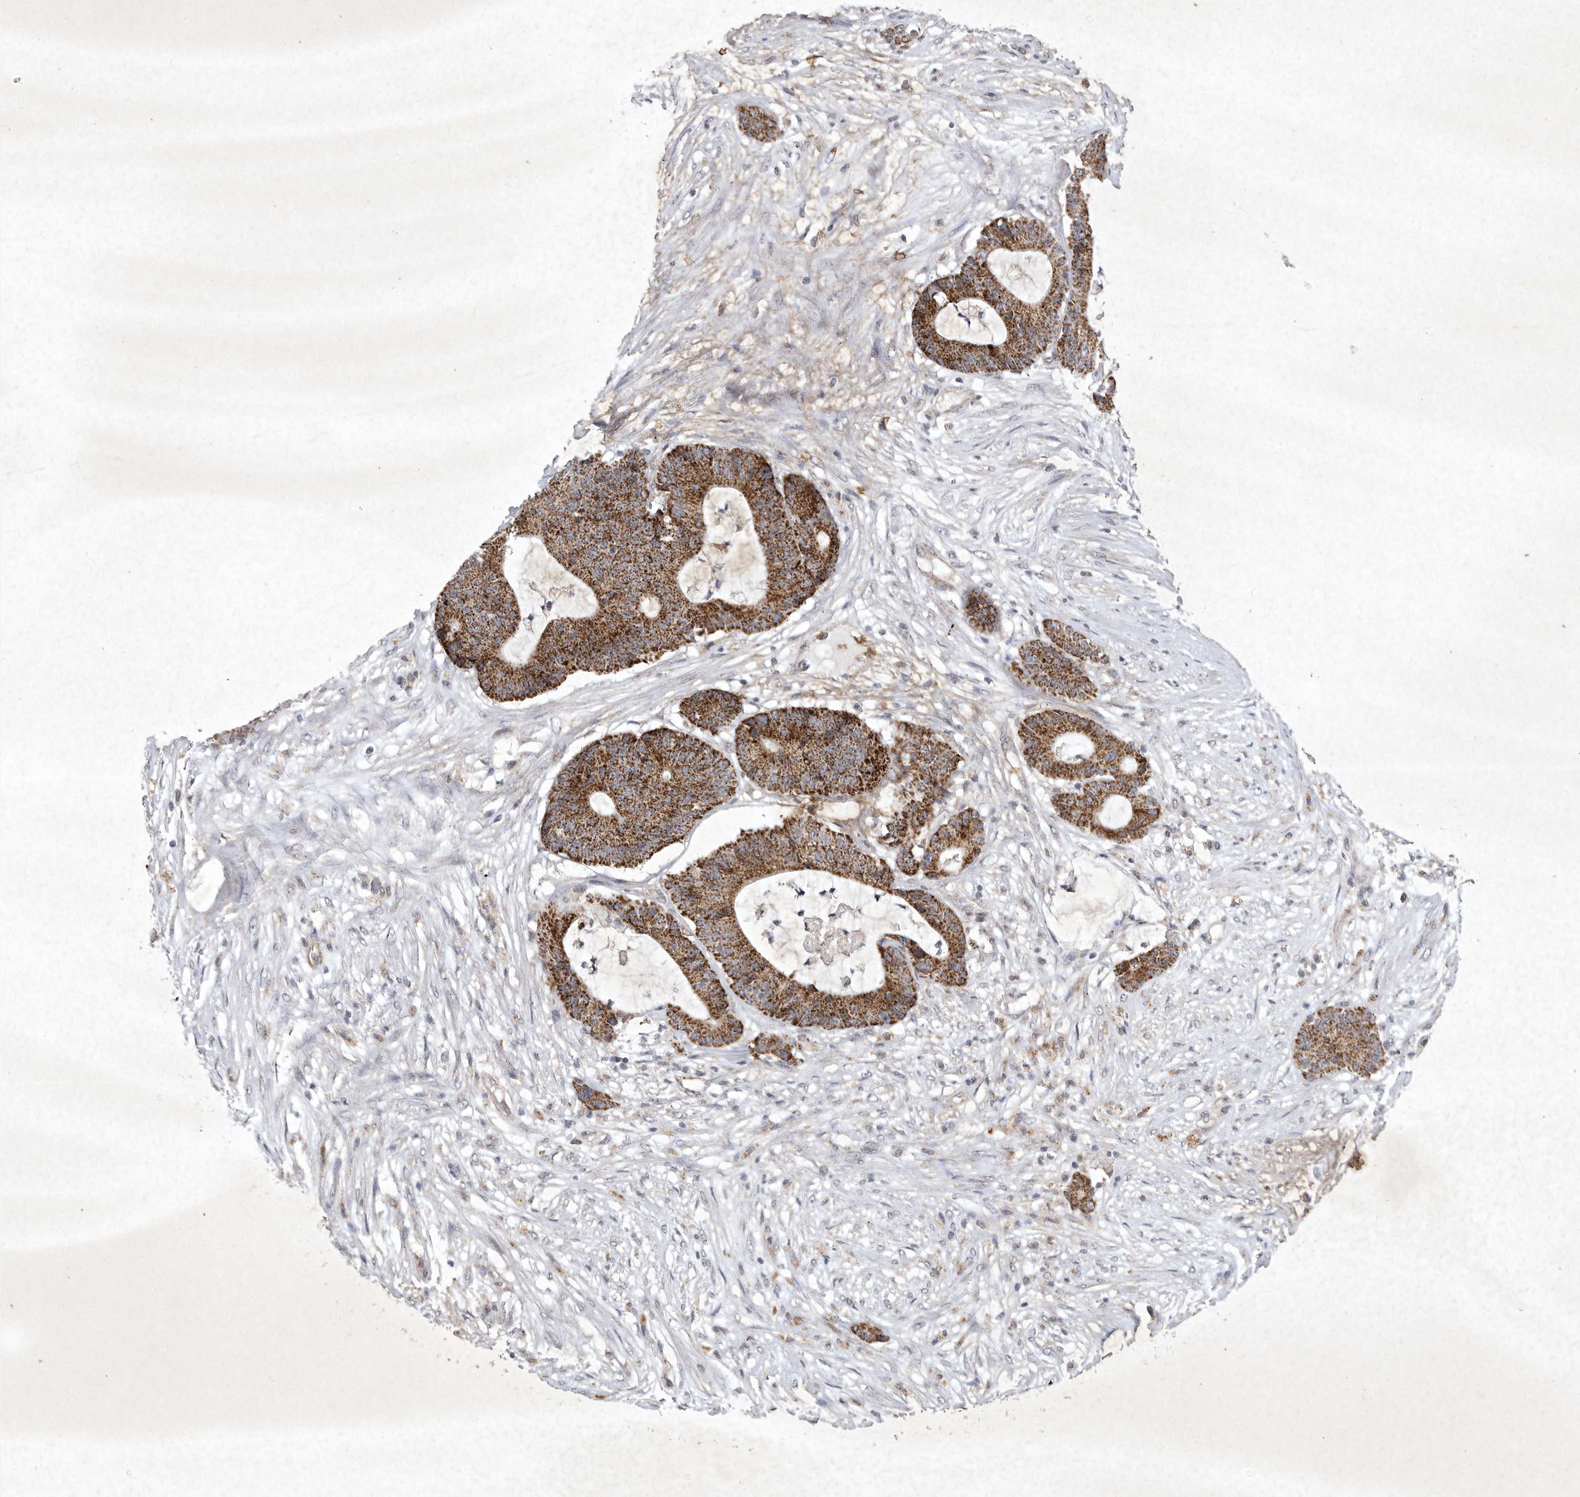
{"staining": {"intensity": "strong", "quantity": ">75%", "location": "cytoplasmic/membranous"}, "tissue": "colorectal cancer", "cell_type": "Tumor cells", "image_type": "cancer", "snomed": [{"axis": "morphology", "description": "Adenocarcinoma, NOS"}, {"axis": "topography", "description": "Colon"}], "caption": "Tumor cells demonstrate strong cytoplasmic/membranous staining in about >75% of cells in colorectal adenocarcinoma. (DAB (3,3'-diaminobenzidine) IHC with brightfield microscopy, high magnification).", "gene": "DDR1", "patient": {"sex": "female", "age": 84}}